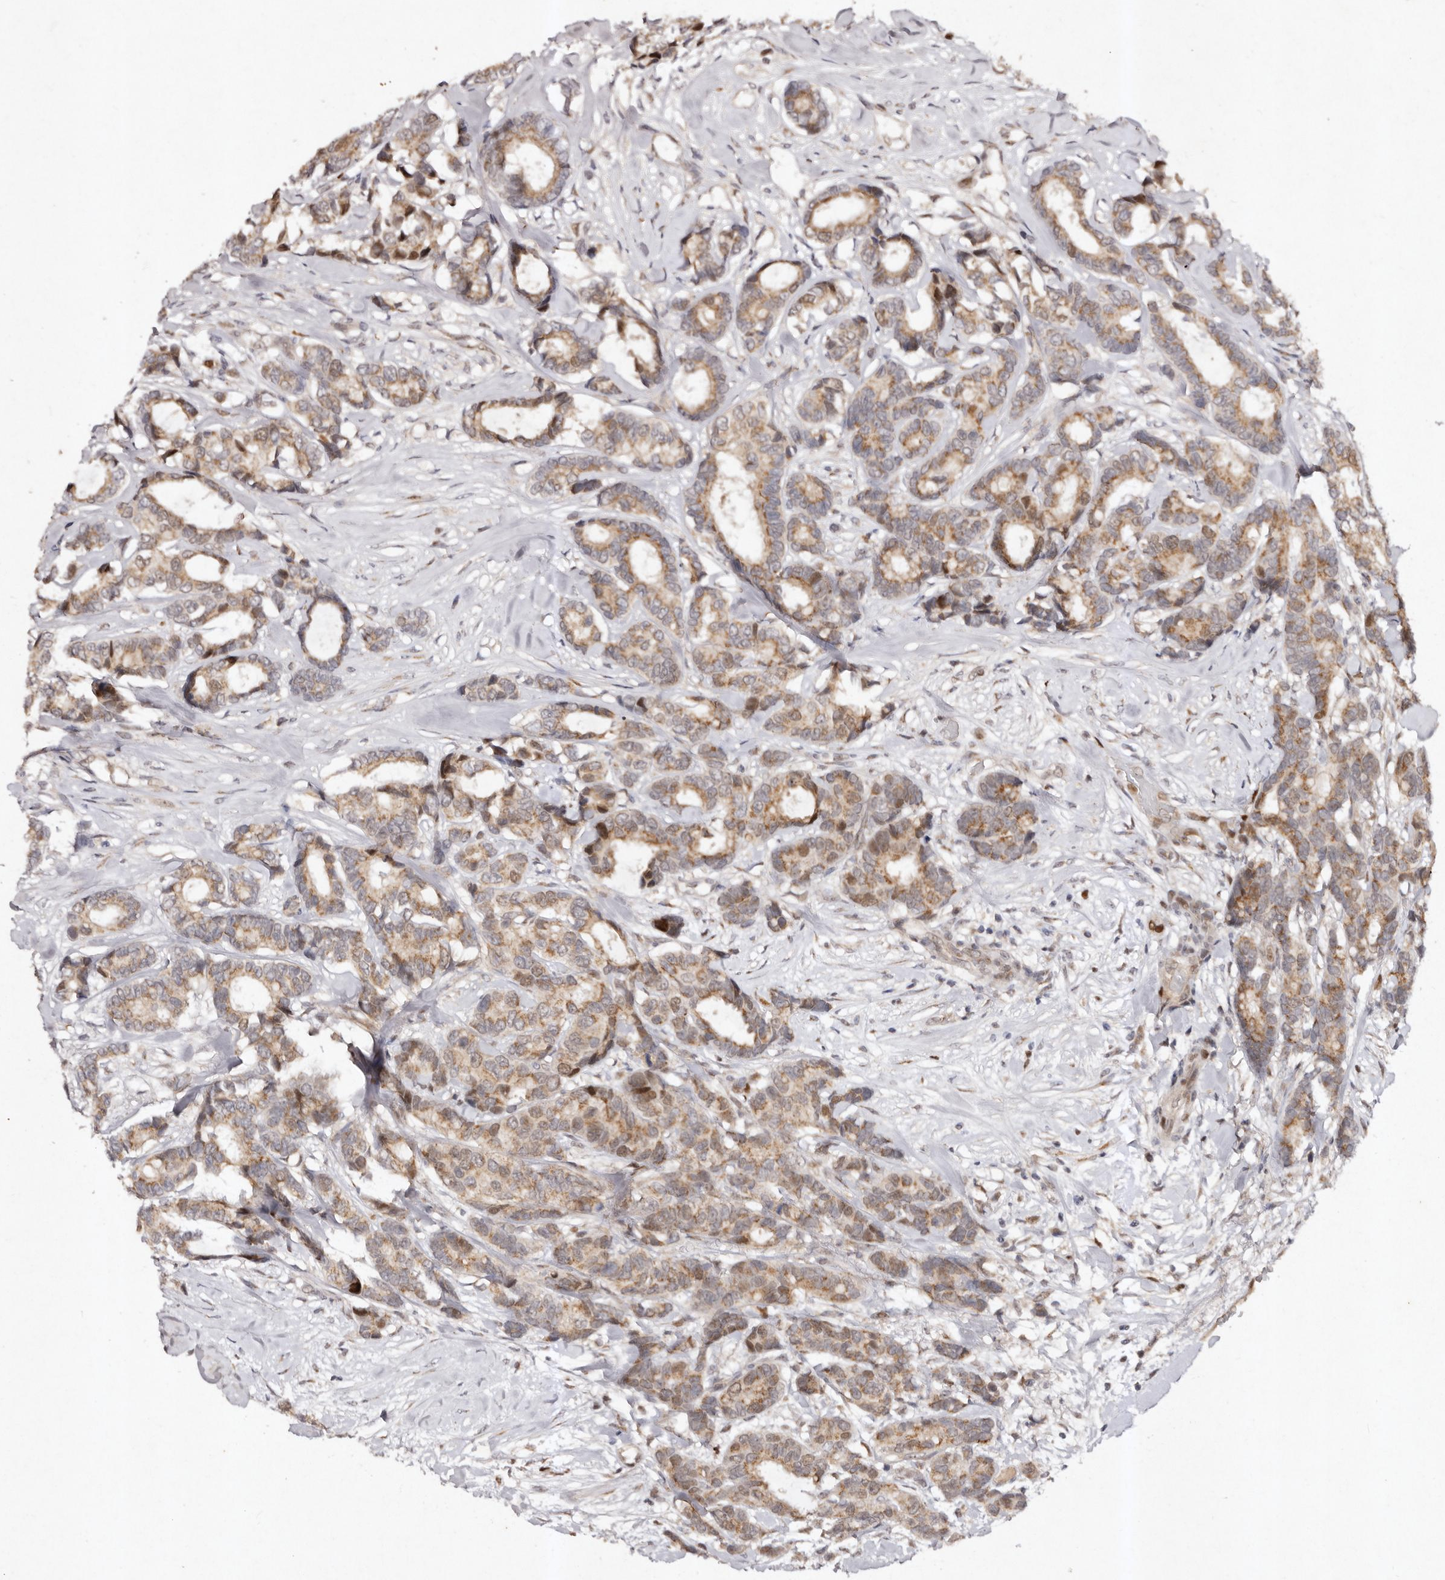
{"staining": {"intensity": "moderate", "quantity": ">75%", "location": "cytoplasmic/membranous"}, "tissue": "breast cancer", "cell_type": "Tumor cells", "image_type": "cancer", "snomed": [{"axis": "morphology", "description": "Duct carcinoma"}, {"axis": "topography", "description": "Breast"}], "caption": "A medium amount of moderate cytoplasmic/membranous positivity is identified in about >75% of tumor cells in invasive ductal carcinoma (breast) tissue.", "gene": "KLF7", "patient": {"sex": "female", "age": 87}}